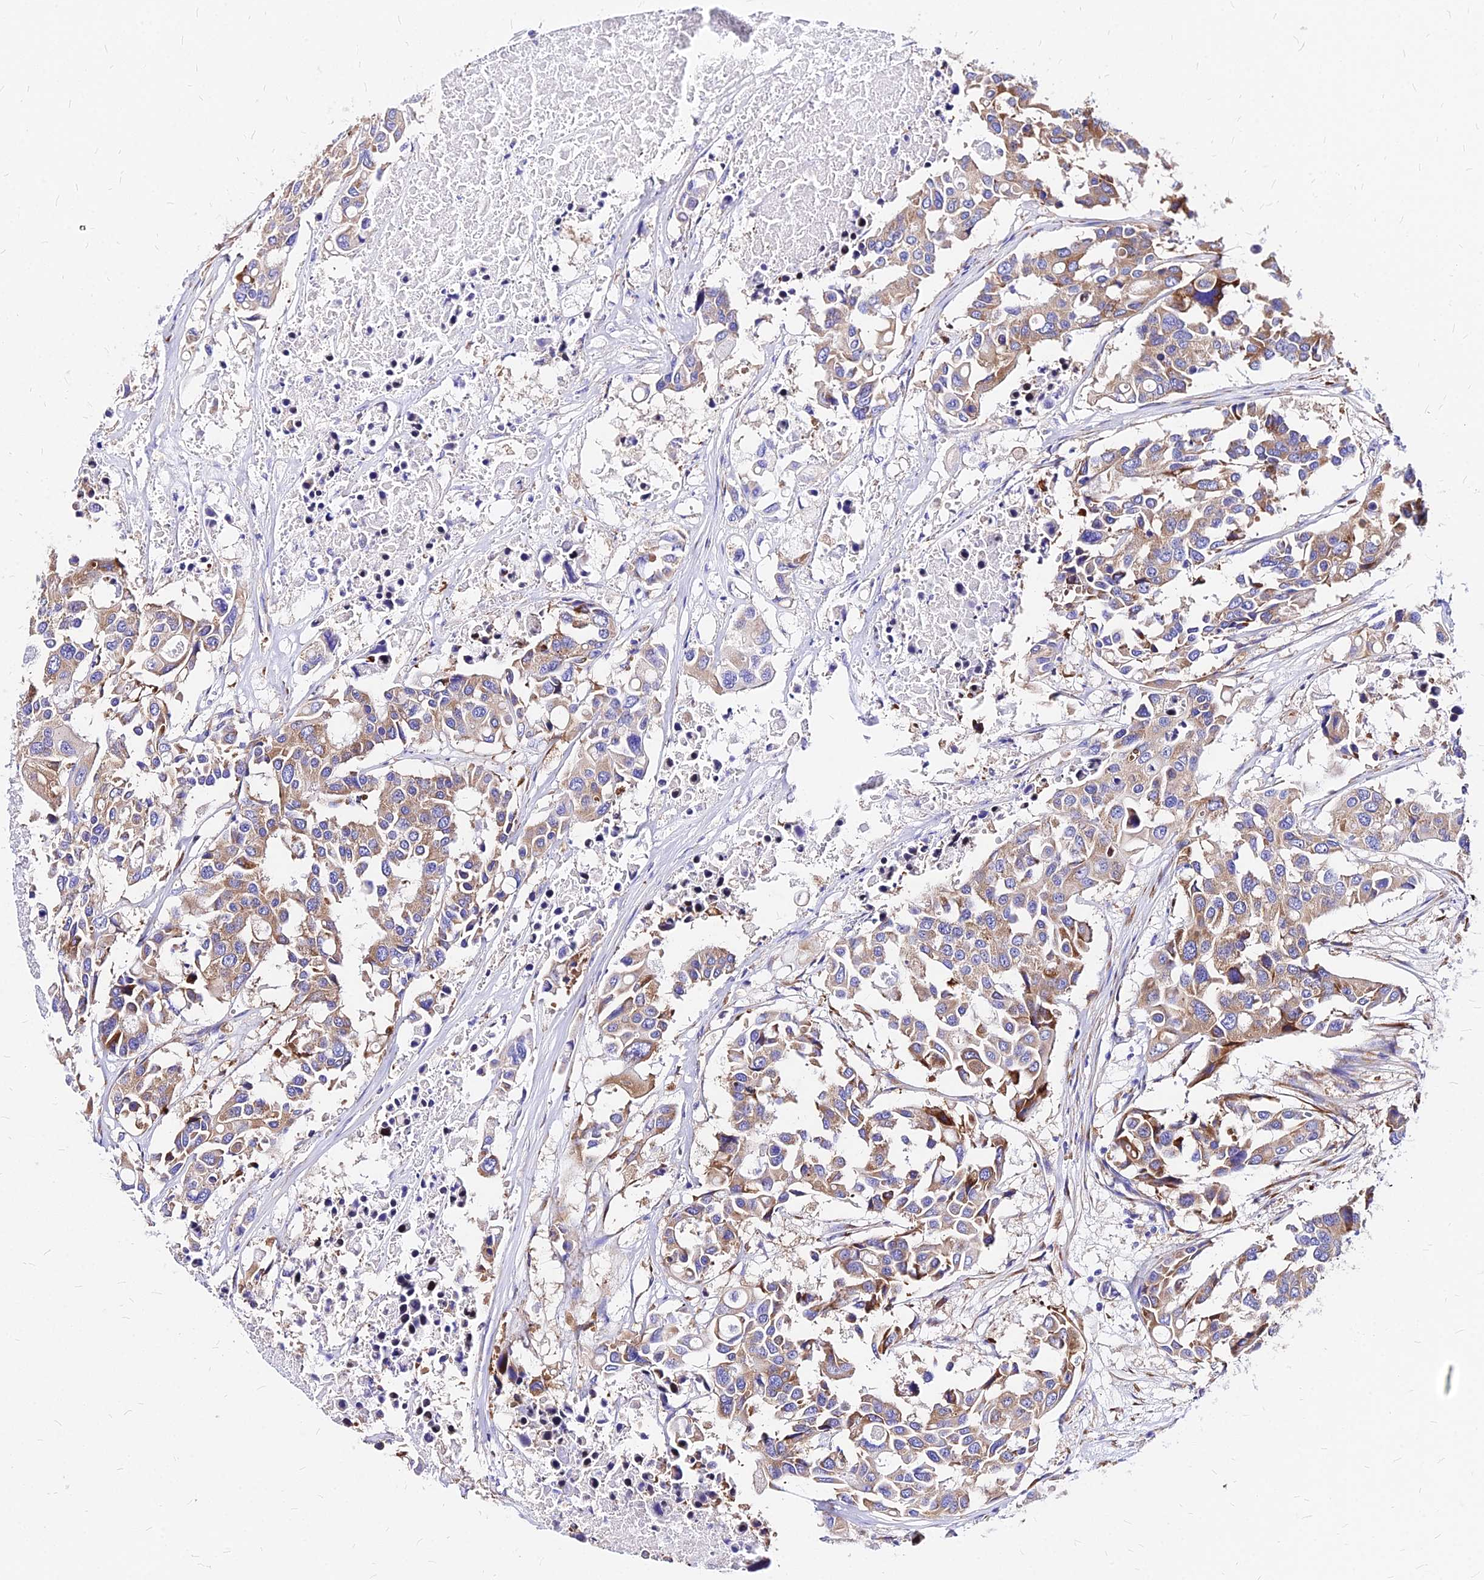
{"staining": {"intensity": "moderate", "quantity": ">75%", "location": "cytoplasmic/membranous"}, "tissue": "colorectal cancer", "cell_type": "Tumor cells", "image_type": "cancer", "snomed": [{"axis": "morphology", "description": "Adenocarcinoma, NOS"}, {"axis": "topography", "description": "Colon"}], "caption": "IHC photomicrograph of neoplastic tissue: colorectal cancer stained using immunohistochemistry demonstrates medium levels of moderate protein expression localized specifically in the cytoplasmic/membranous of tumor cells, appearing as a cytoplasmic/membranous brown color.", "gene": "RPL19", "patient": {"sex": "male", "age": 77}}